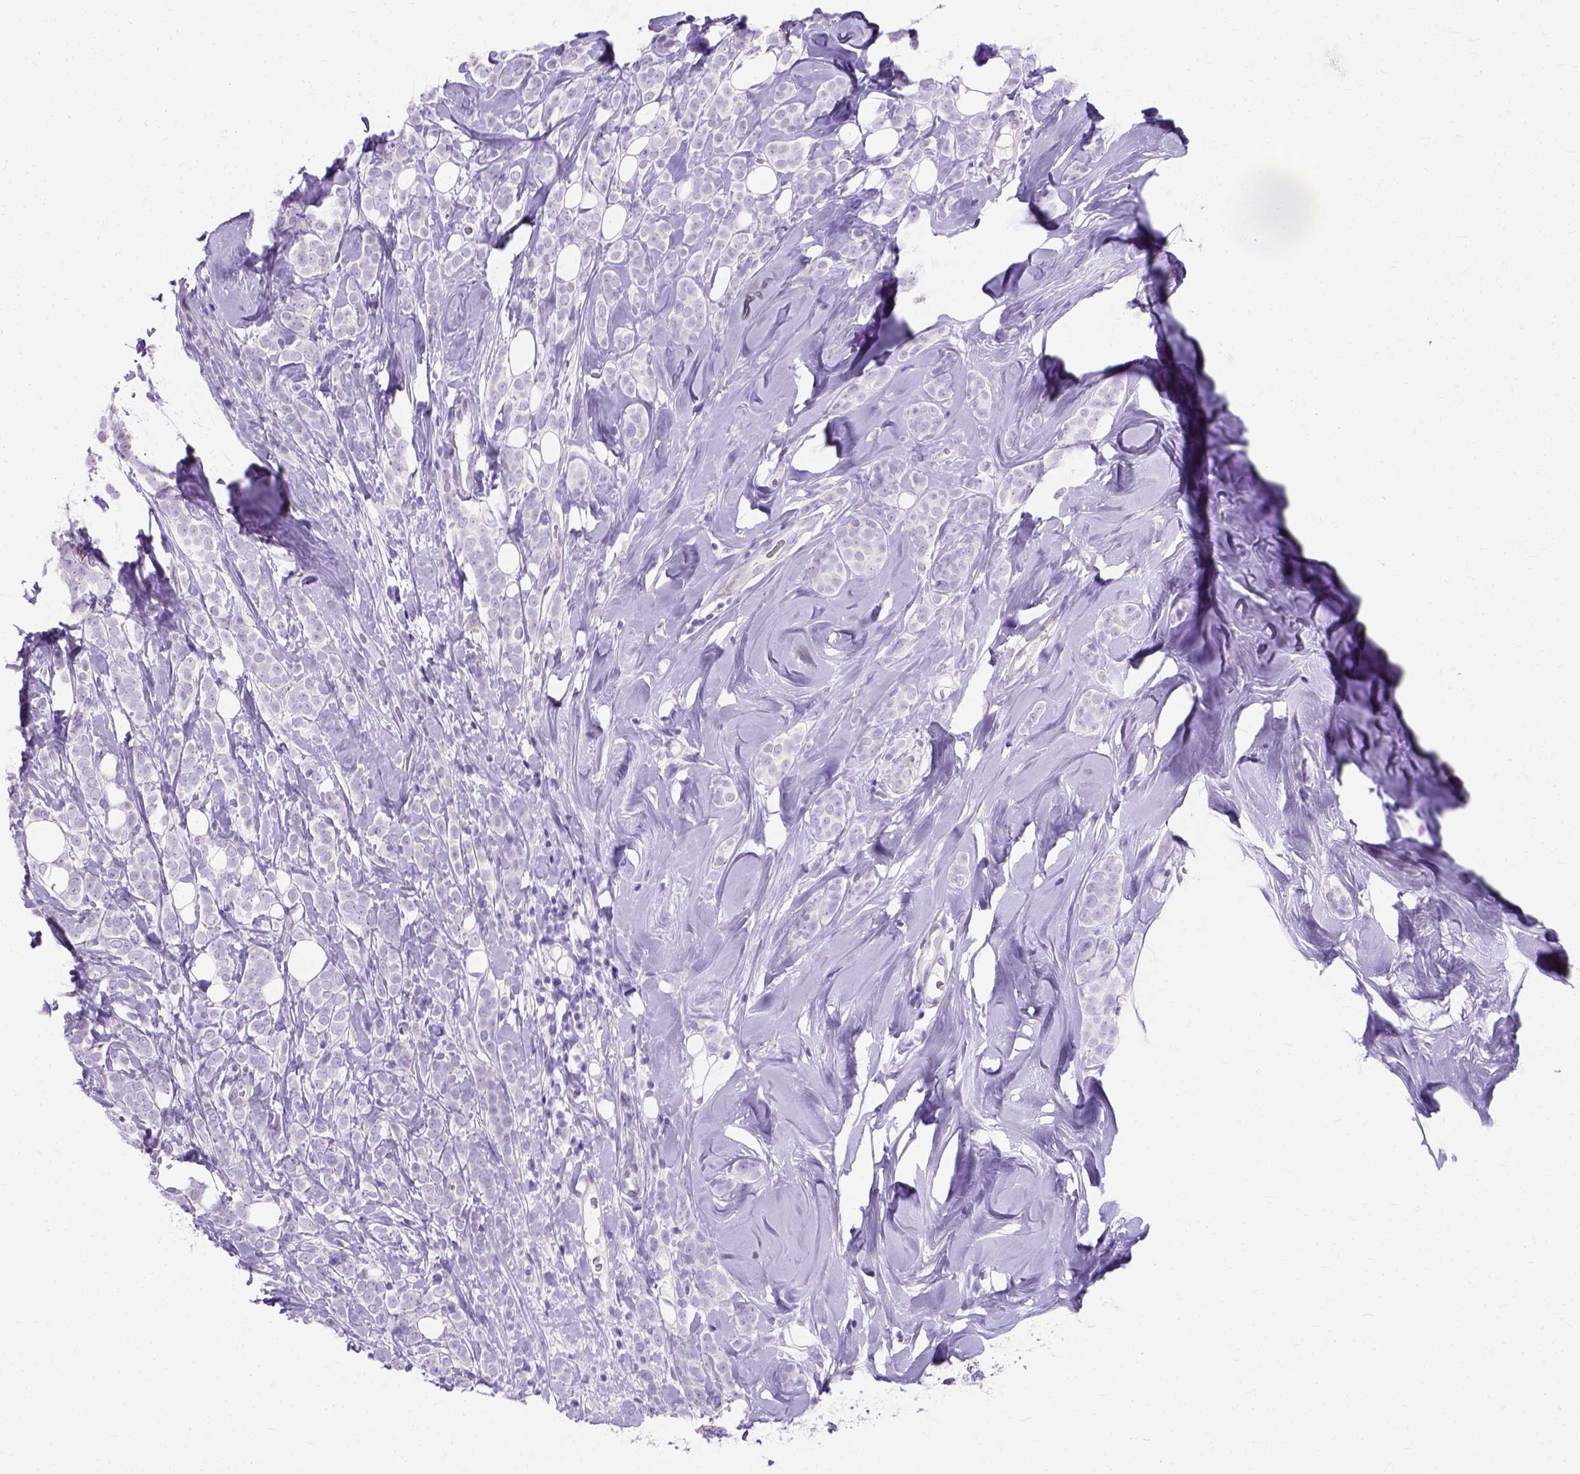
{"staining": {"intensity": "negative", "quantity": "none", "location": "none"}, "tissue": "breast cancer", "cell_type": "Tumor cells", "image_type": "cancer", "snomed": [{"axis": "morphology", "description": "Lobular carcinoma"}, {"axis": "topography", "description": "Breast"}], "caption": "The micrograph shows no significant staining in tumor cells of breast cancer (lobular carcinoma).", "gene": "MYH15", "patient": {"sex": "female", "age": 49}}